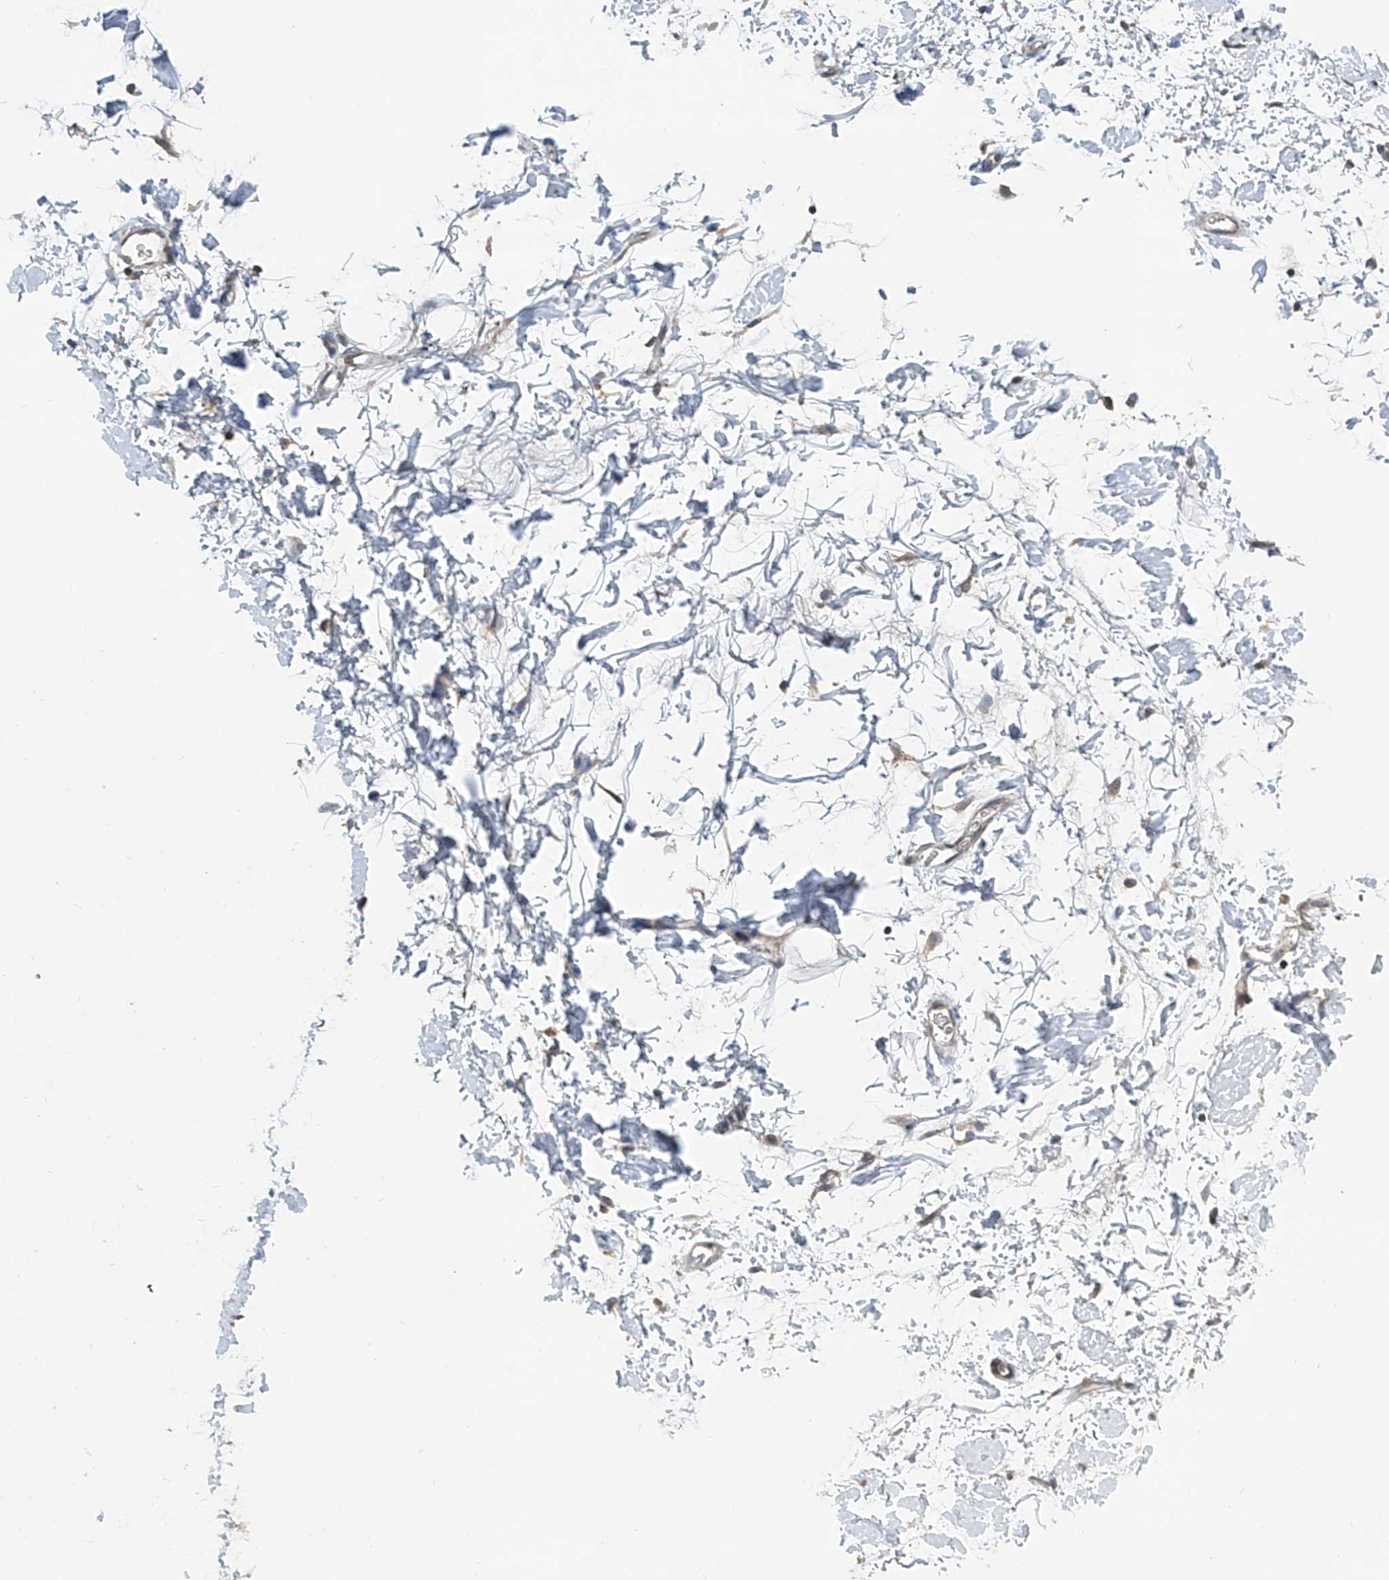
{"staining": {"intensity": "moderate", "quantity": "<25%", "location": "cytoplasmic/membranous"}, "tissue": "adipose tissue", "cell_type": "Adipocytes", "image_type": "normal", "snomed": [{"axis": "morphology", "description": "Normal tissue, NOS"}, {"axis": "morphology", "description": "Adenocarcinoma, NOS"}, {"axis": "topography", "description": "Pancreas"}, {"axis": "topography", "description": "Peripheral nerve tissue"}], "caption": "Immunohistochemistry of benign human adipose tissue reveals low levels of moderate cytoplasmic/membranous staining in about <25% of adipocytes. Immunohistochemistry (ihc) stains the protein of interest in brown and the nuclei are stained blue.", "gene": "BCKDHB", "patient": {"sex": "male", "age": 59}}